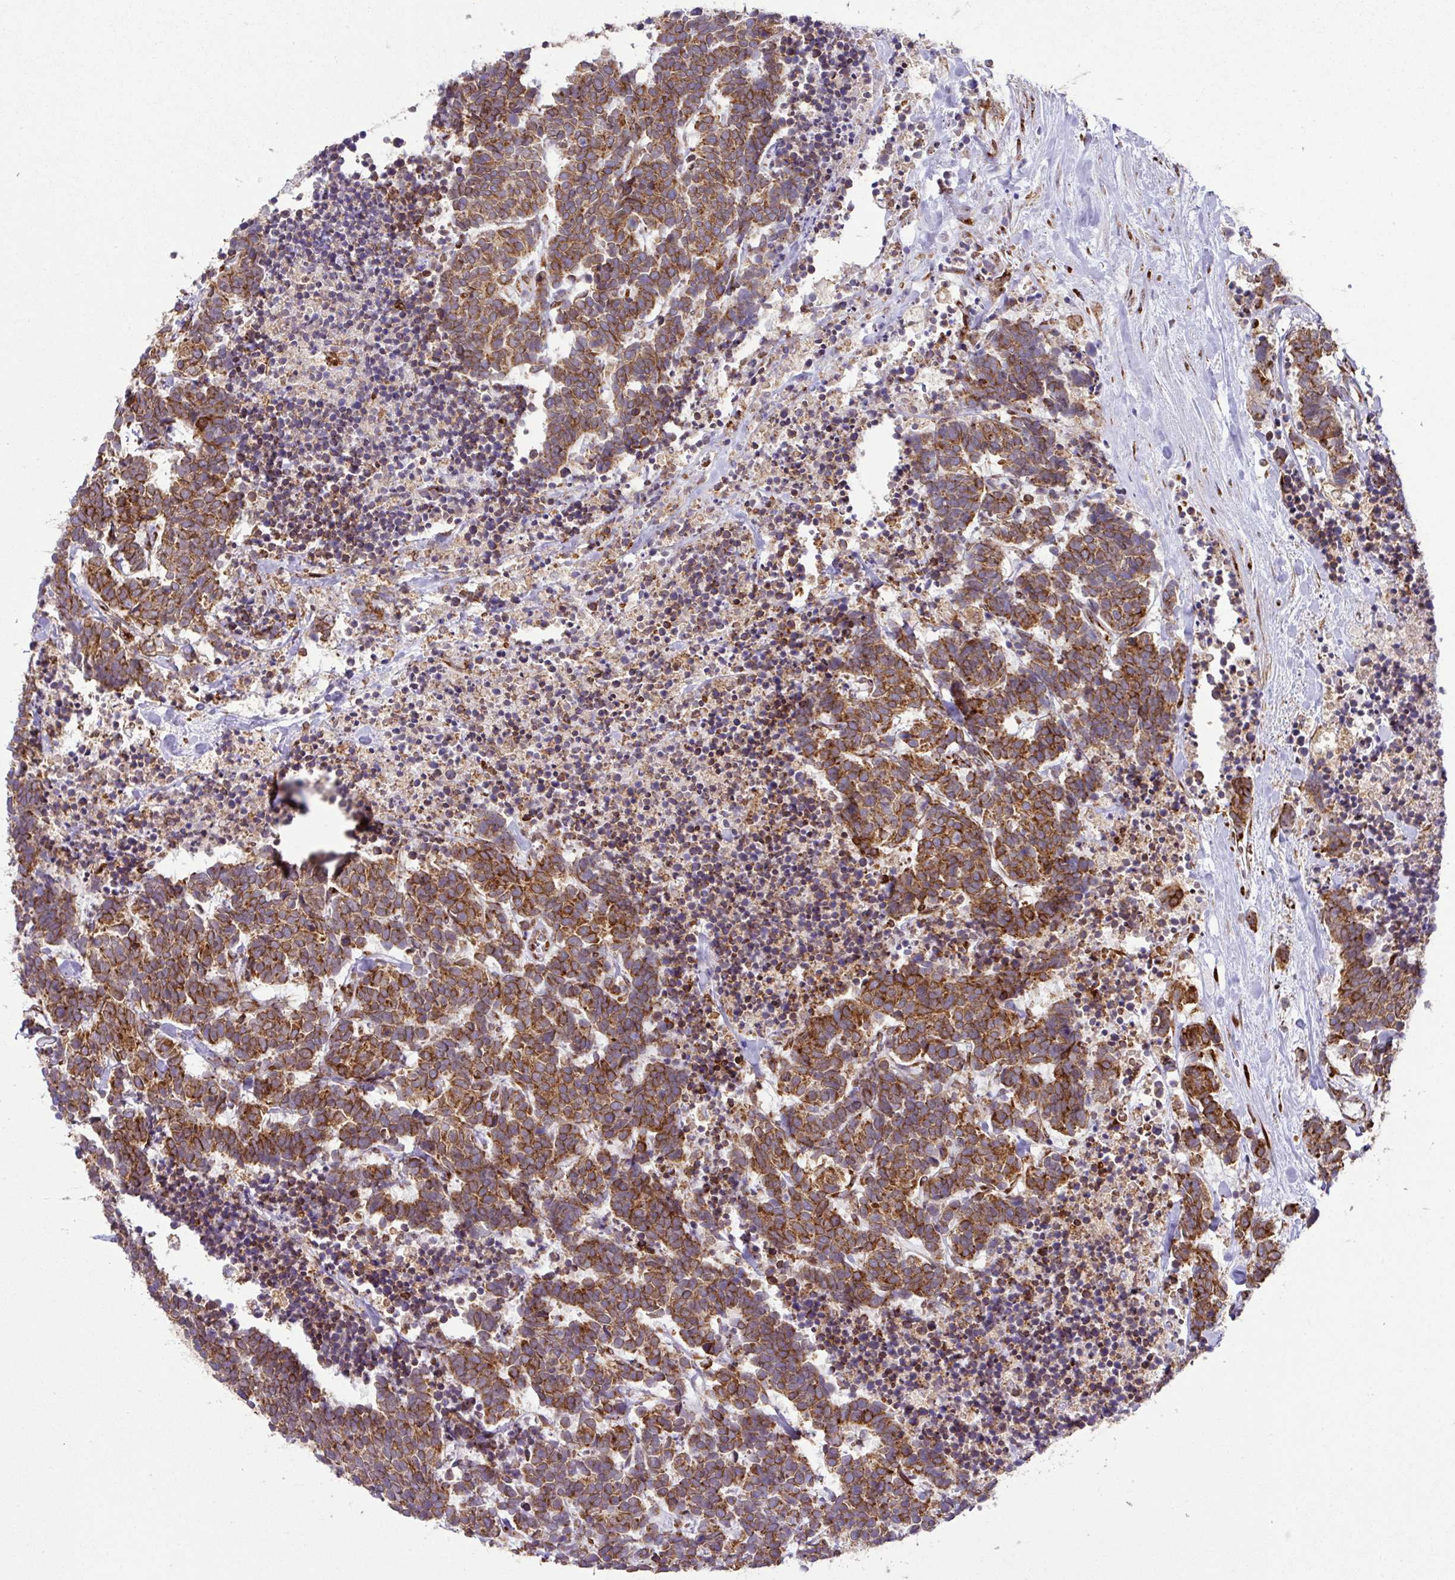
{"staining": {"intensity": "moderate", "quantity": ">75%", "location": "cytoplasmic/membranous"}, "tissue": "carcinoid", "cell_type": "Tumor cells", "image_type": "cancer", "snomed": [{"axis": "morphology", "description": "Carcinoma, NOS"}, {"axis": "morphology", "description": "Carcinoid, malignant, NOS"}, {"axis": "topography", "description": "Urinary bladder"}], "caption": "IHC photomicrograph of neoplastic tissue: human carcinoid stained using immunohistochemistry (IHC) reveals medium levels of moderate protein expression localized specifically in the cytoplasmic/membranous of tumor cells, appearing as a cytoplasmic/membranous brown color.", "gene": "SLC39A7", "patient": {"sex": "male", "age": 57}}